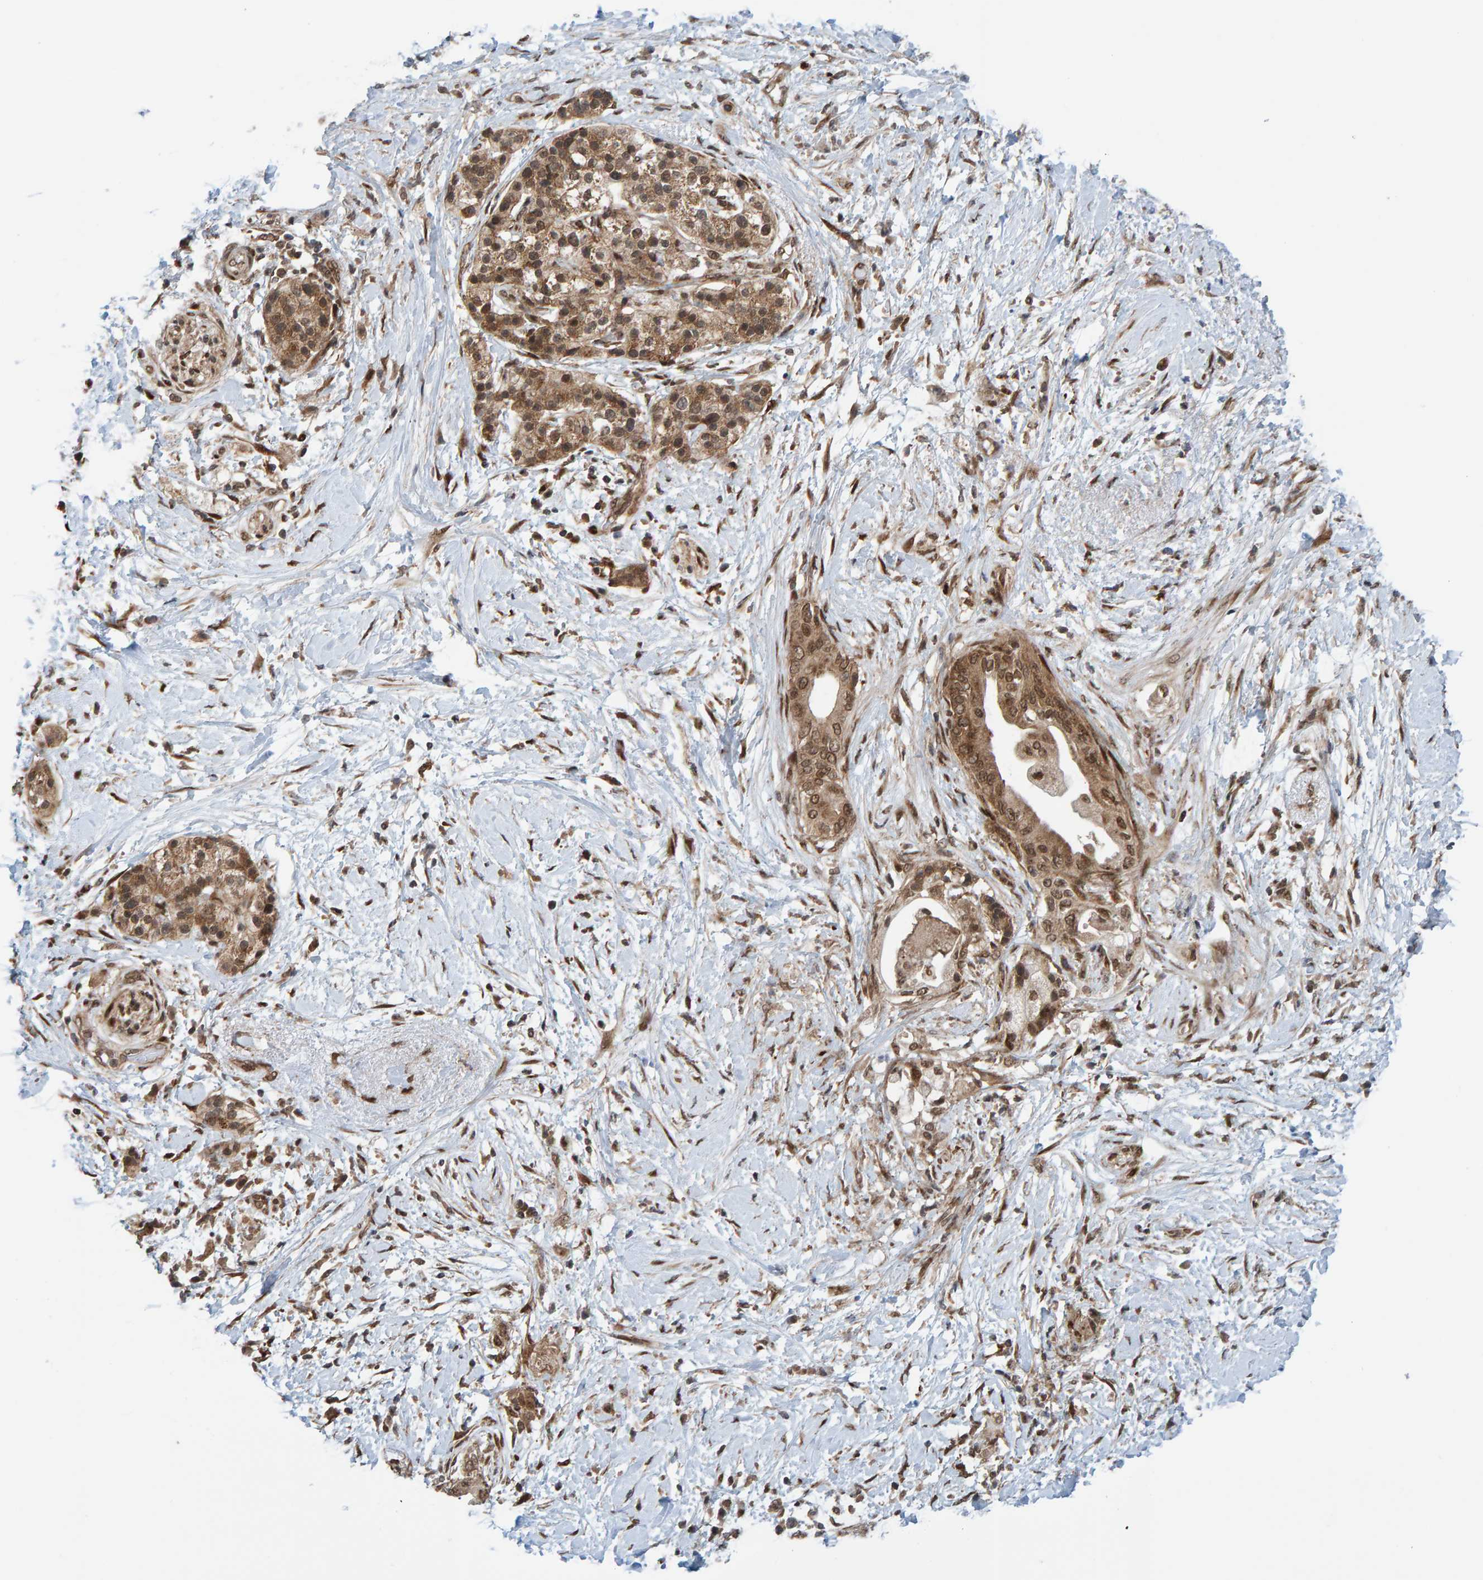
{"staining": {"intensity": "moderate", "quantity": ">75%", "location": "cytoplasmic/membranous,nuclear"}, "tissue": "pancreatic cancer", "cell_type": "Tumor cells", "image_type": "cancer", "snomed": [{"axis": "morphology", "description": "Normal tissue, NOS"}, {"axis": "morphology", "description": "Adenocarcinoma, NOS"}, {"axis": "topography", "description": "Pancreas"}, {"axis": "topography", "description": "Duodenum"}], "caption": "IHC micrograph of human pancreatic cancer (adenocarcinoma) stained for a protein (brown), which shows medium levels of moderate cytoplasmic/membranous and nuclear positivity in about >75% of tumor cells.", "gene": "ZNF366", "patient": {"sex": "female", "age": 60}}